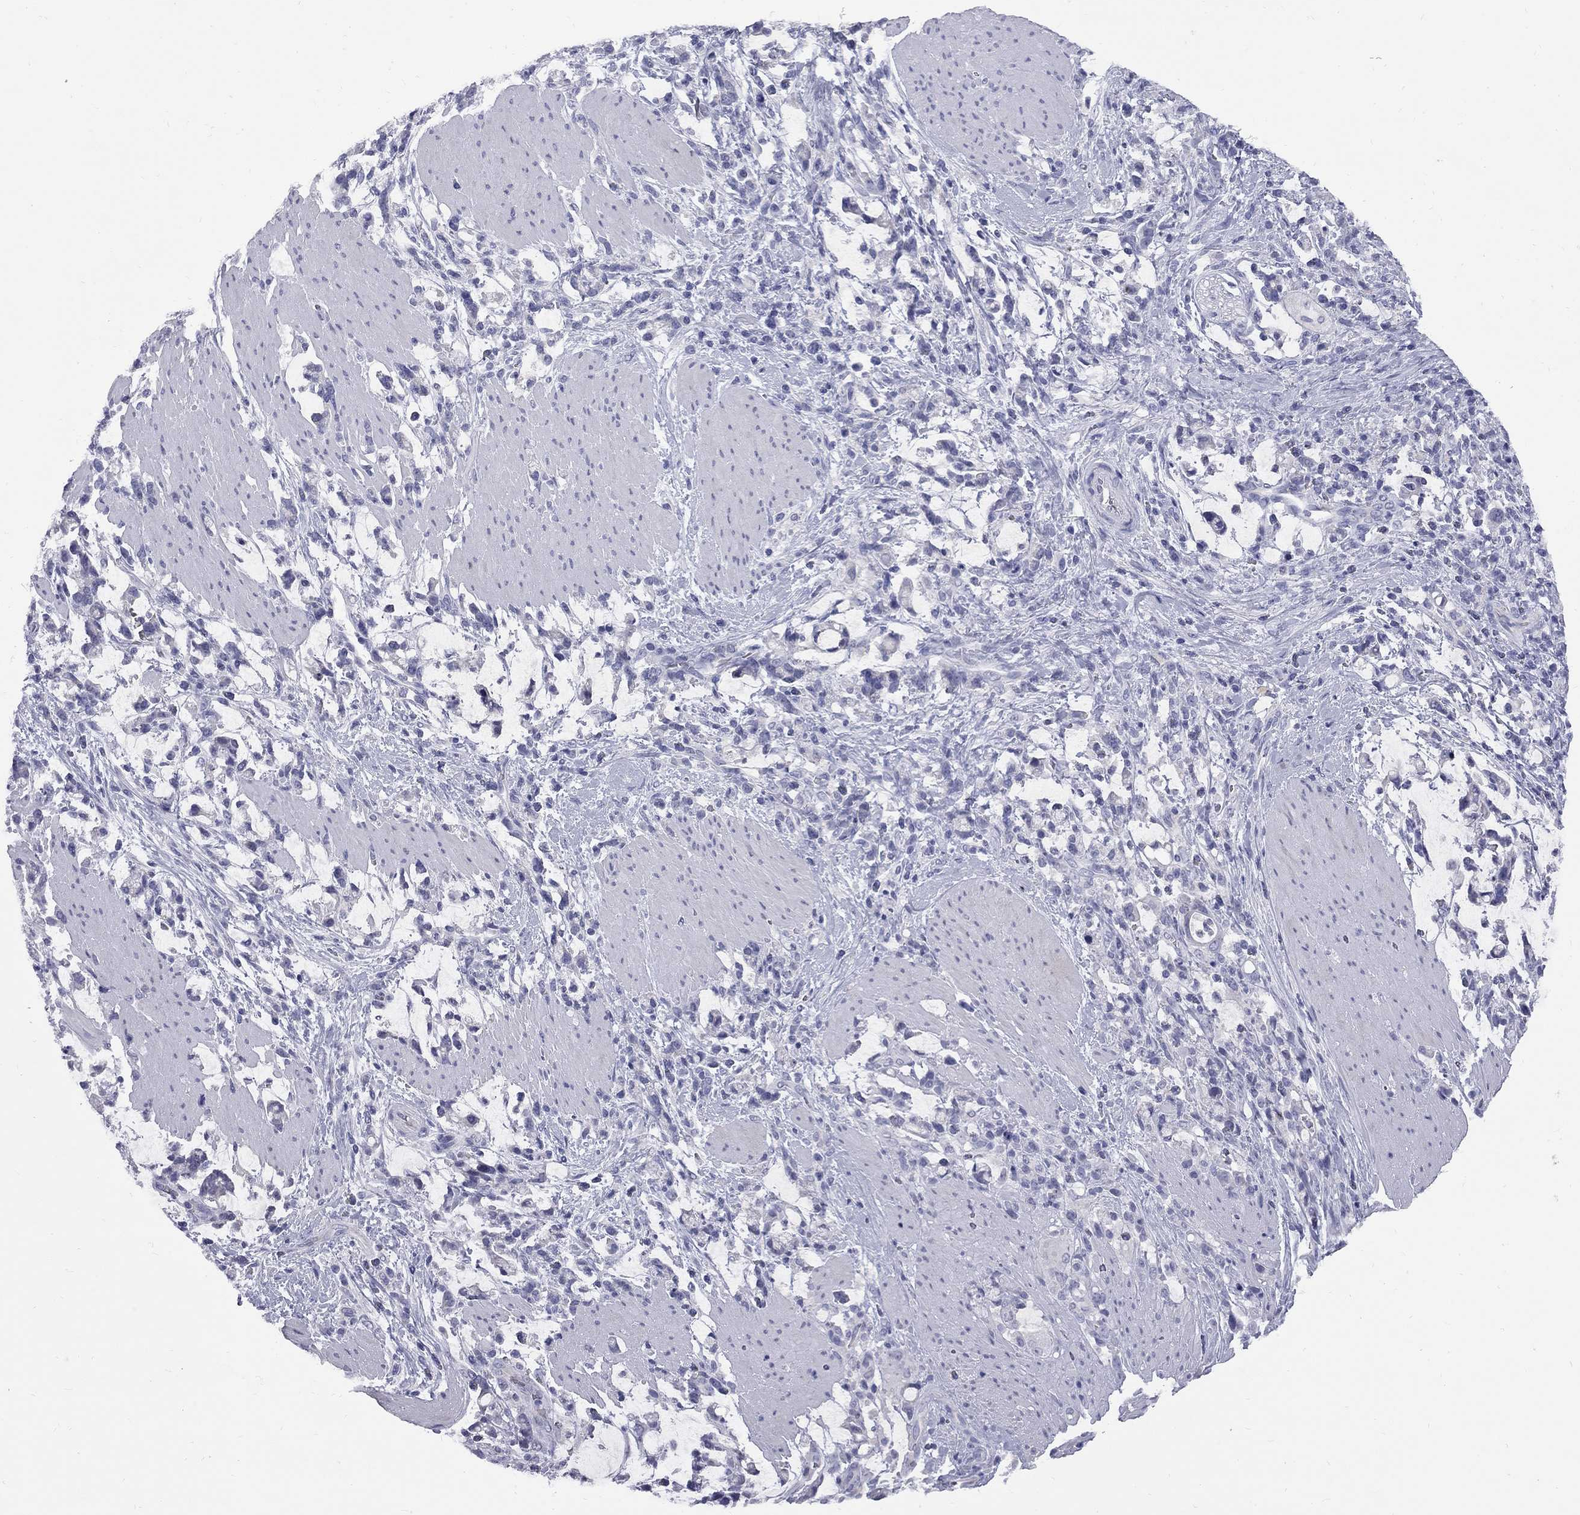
{"staining": {"intensity": "negative", "quantity": "none", "location": "none"}, "tissue": "stomach cancer", "cell_type": "Tumor cells", "image_type": "cancer", "snomed": [{"axis": "morphology", "description": "Adenocarcinoma, NOS"}, {"axis": "topography", "description": "Stomach"}], "caption": "High power microscopy image of an immunohistochemistry (IHC) image of adenocarcinoma (stomach), revealing no significant positivity in tumor cells. The staining was performed using DAB (3,3'-diaminobenzidine) to visualize the protein expression in brown, while the nuclei were stained in blue with hematoxylin (Magnification: 20x).", "gene": "ABCB4", "patient": {"sex": "female", "age": 57}}